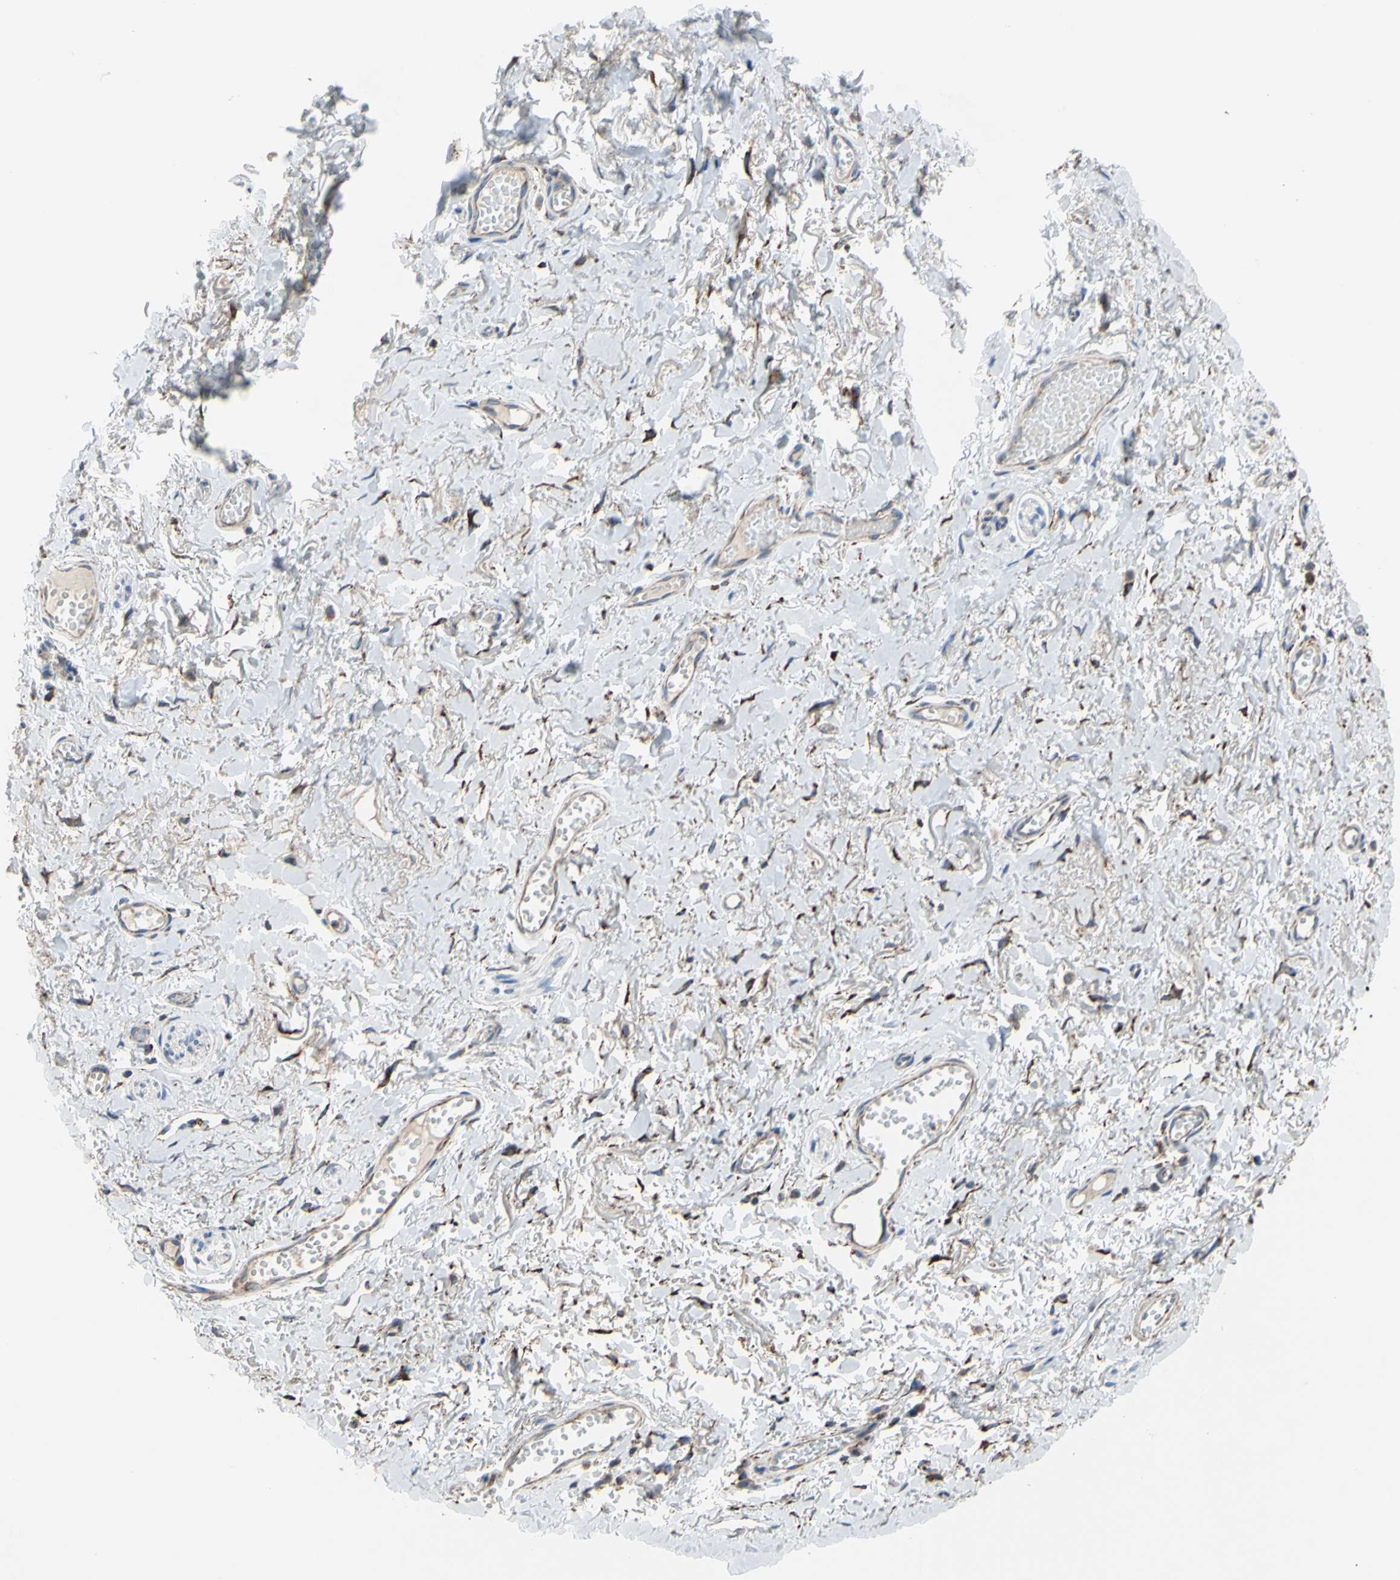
{"staining": {"intensity": "moderate", "quantity": "<25%", "location": "cytoplasmic/membranous"}, "tissue": "skin", "cell_type": "Epidermal cells", "image_type": "normal", "snomed": [{"axis": "morphology", "description": "Normal tissue, NOS"}, {"axis": "morphology", "description": "Inflammation, NOS"}, {"axis": "topography", "description": "Vulva"}], "caption": "Immunohistochemistry (IHC) (DAB) staining of normal human skin shows moderate cytoplasmic/membranous protein positivity in approximately <25% of epidermal cells. (Stains: DAB (3,3'-diaminobenzidine) in brown, nuclei in blue, Microscopy: brightfield microscopy at high magnification).", "gene": "GLT8D1", "patient": {"sex": "female", "age": 84}}